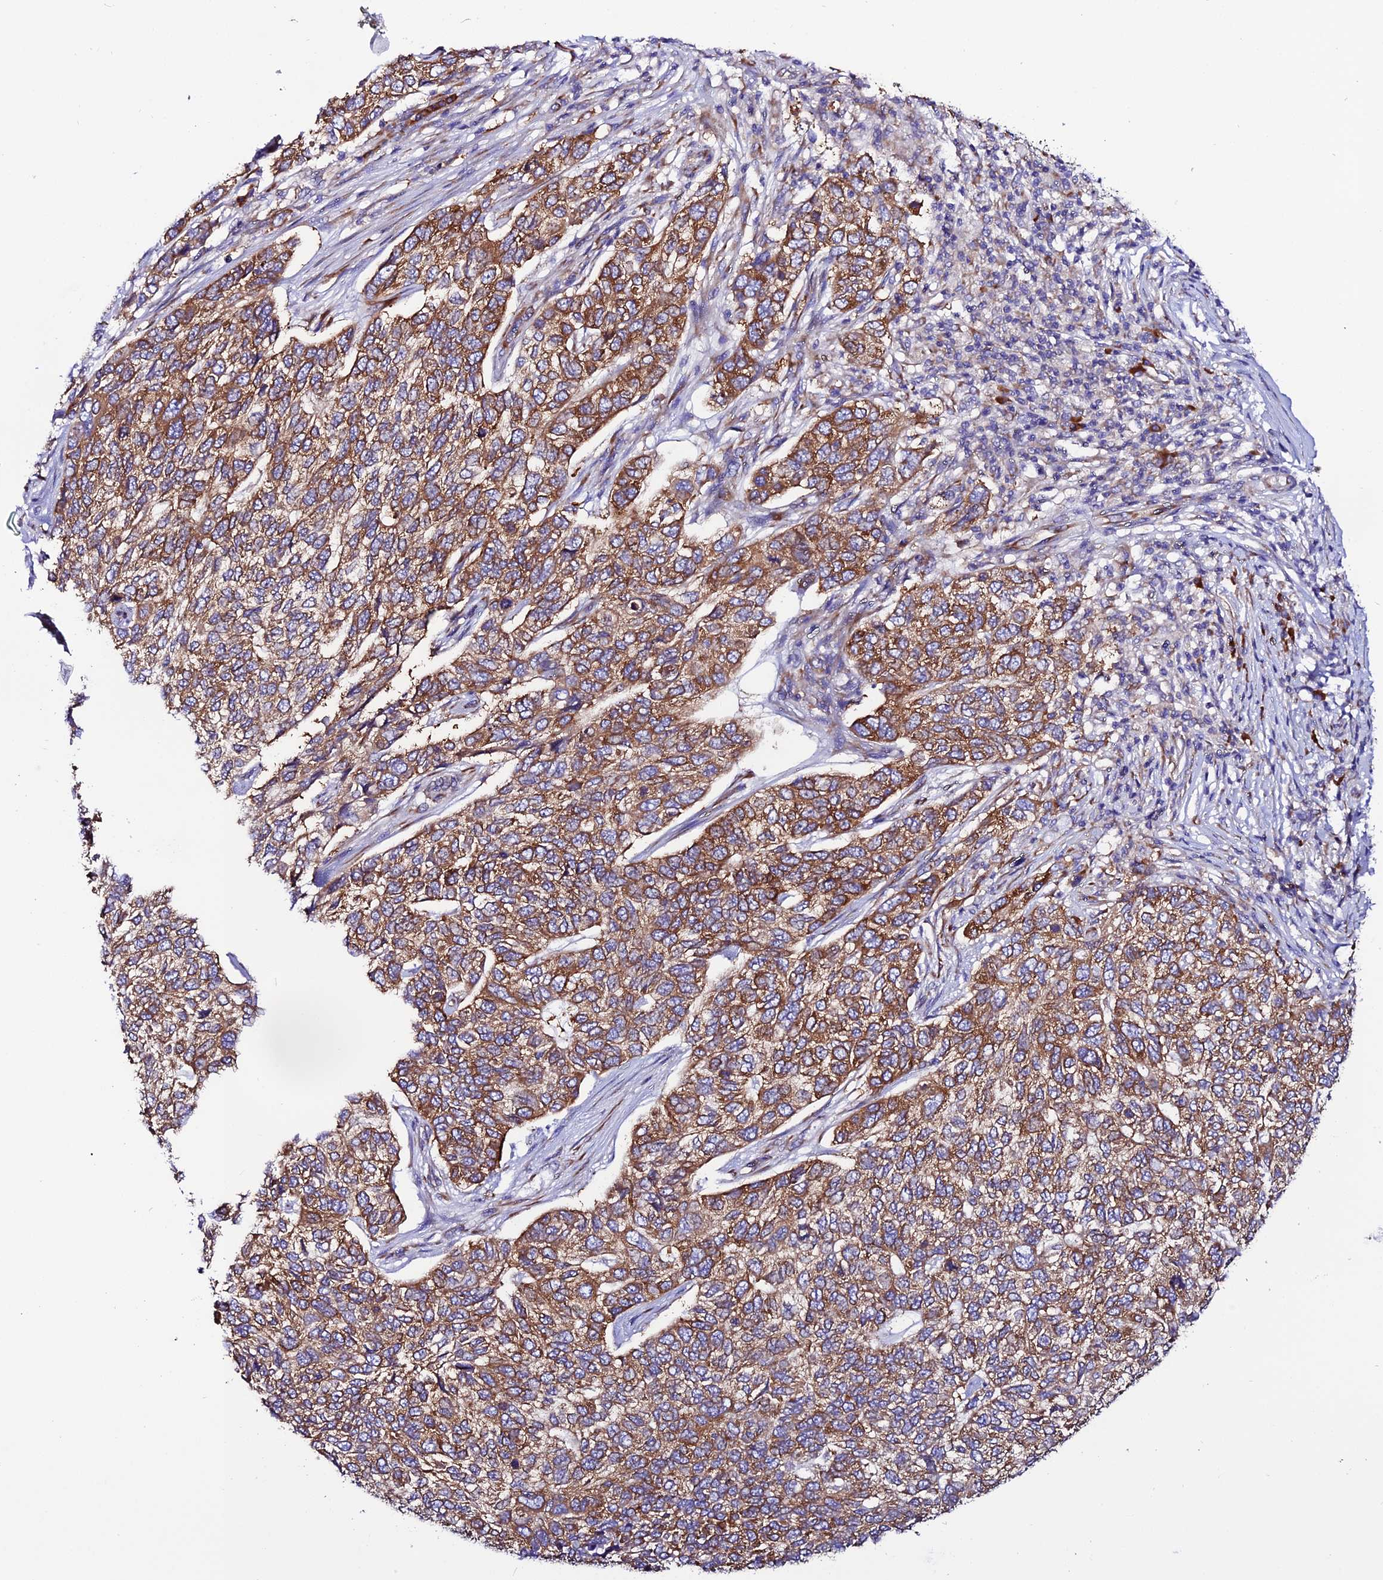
{"staining": {"intensity": "strong", "quantity": ">75%", "location": "cytoplasmic/membranous"}, "tissue": "skin cancer", "cell_type": "Tumor cells", "image_type": "cancer", "snomed": [{"axis": "morphology", "description": "Basal cell carcinoma"}, {"axis": "topography", "description": "Skin"}], "caption": "High-power microscopy captured an immunohistochemistry histopathology image of skin cancer (basal cell carcinoma), revealing strong cytoplasmic/membranous expression in approximately >75% of tumor cells. Immunohistochemistry (ihc) stains the protein in brown and the nuclei are stained blue.", "gene": "EEF1G", "patient": {"sex": "female", "age": 65}}